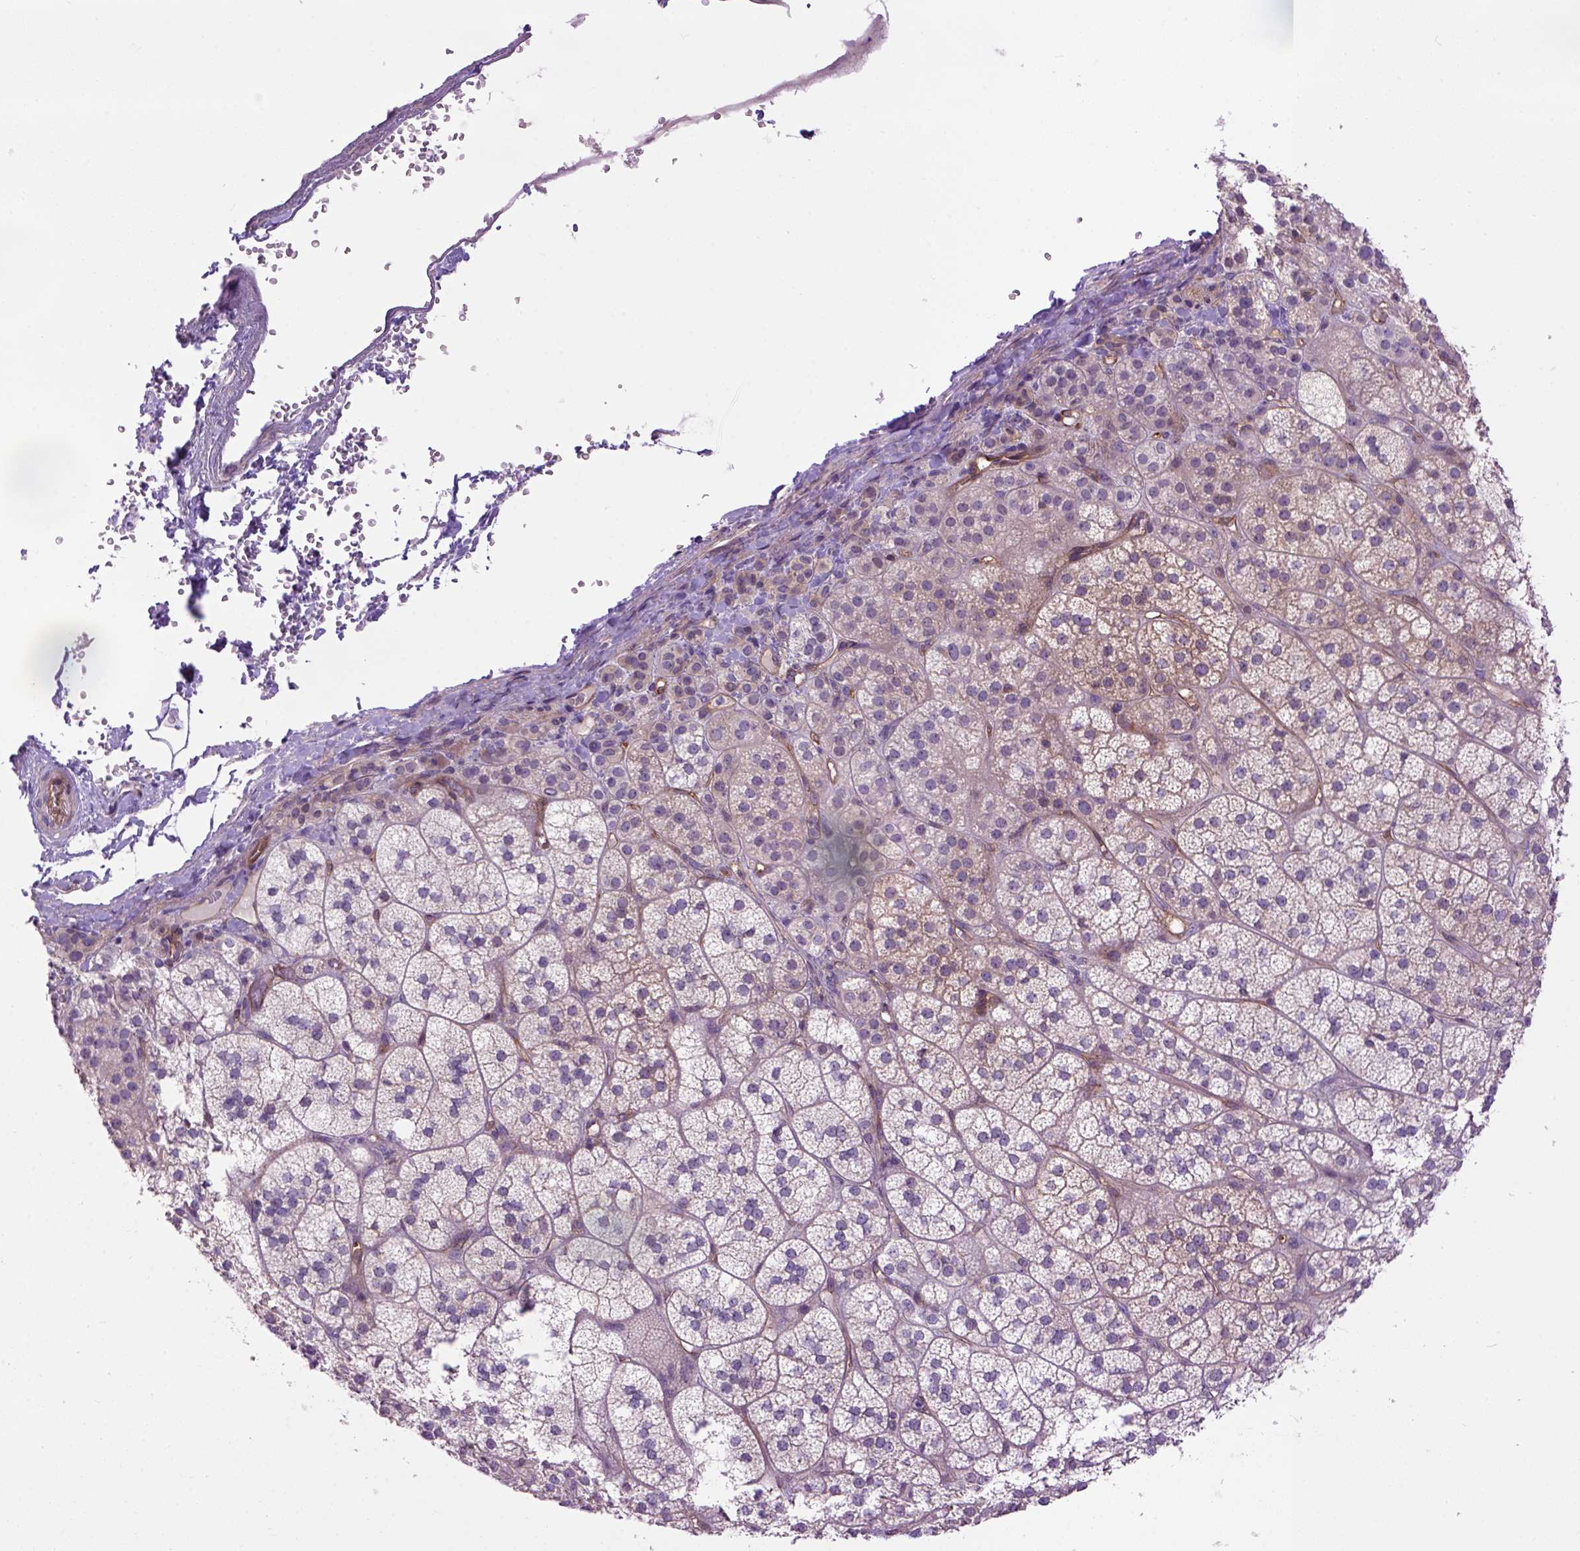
{"staining": {"intensity": "moderate", "quantity": "25%-75%", "location": "cytoplasmic/membranous"}, "tissue": "adrenal gland", "cell_type": "Glandular cells", "image_type": "normal", "snomed": [{"axis": "morphology", "description": "Normal tissue, NOS"}, {"axis": "topography", "description": "Adrenal gland"}], "caption": "A high-resolution image shows IHC staining of benign adrenal gland, which reveals moderate cytoplasmic/membranous positivity in about 25%-75% of glandular cells.", "gene": "CASKIN2", "patient": {"sex": "female", "age": 60}}